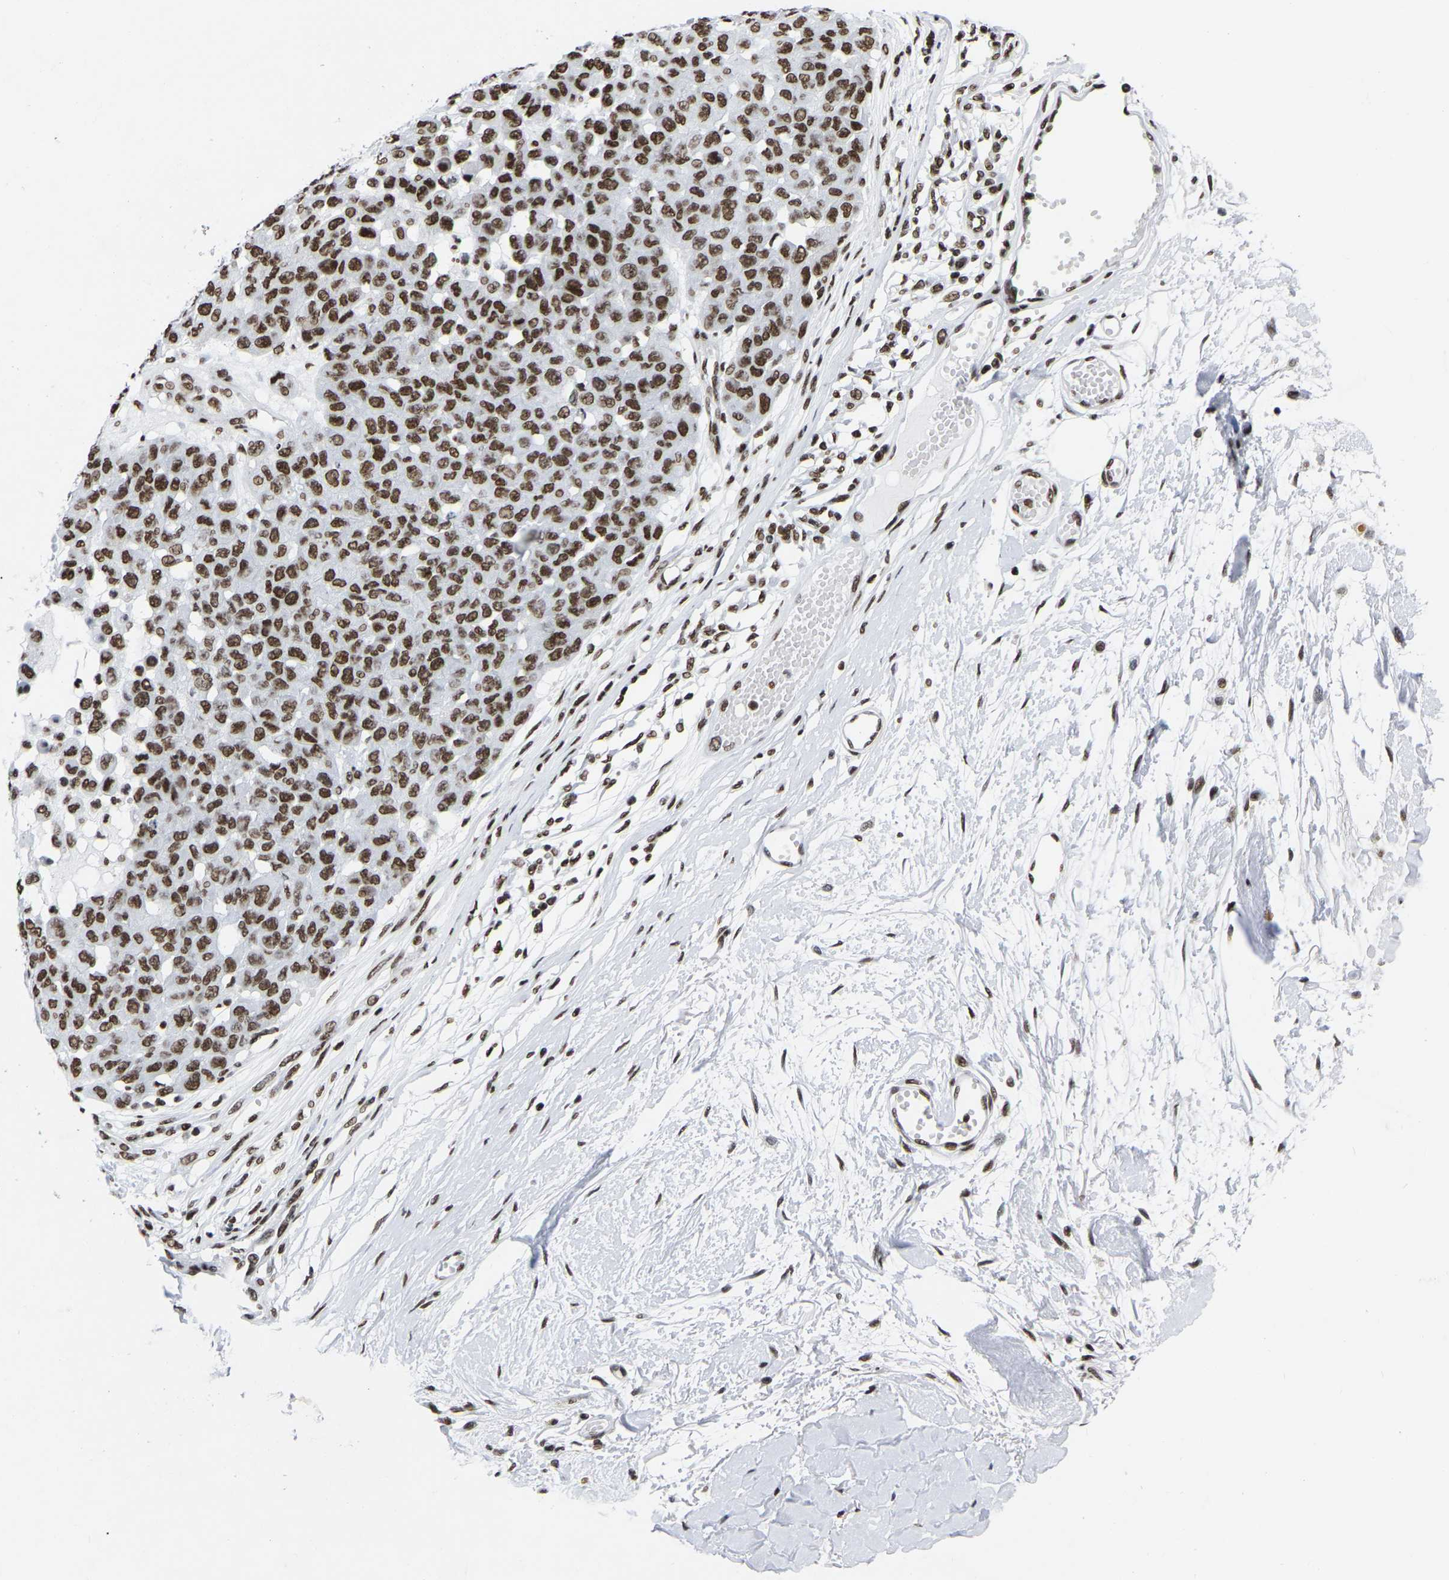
{"staining": {"intensity": "moderate", "quantity": ">75%", "location": "nuclear"}, "tissue": "melanoma", "cell_type": "Tumor cells", "image_type": "cancer", "snomed": [{"axis": "morphology", "description": "Normal tissue, NOS"}, {"axis": "morphology", "description": "Malignant melanoma, NOS"}, {"axis": "topography", "description": "Skin"}], "caption": "Human malignant melanoma stained with a protein marker exhibits moderate staining in tumor cells.", "gene": "PRCC", "patient": {"sex": "male", "age": 62}}